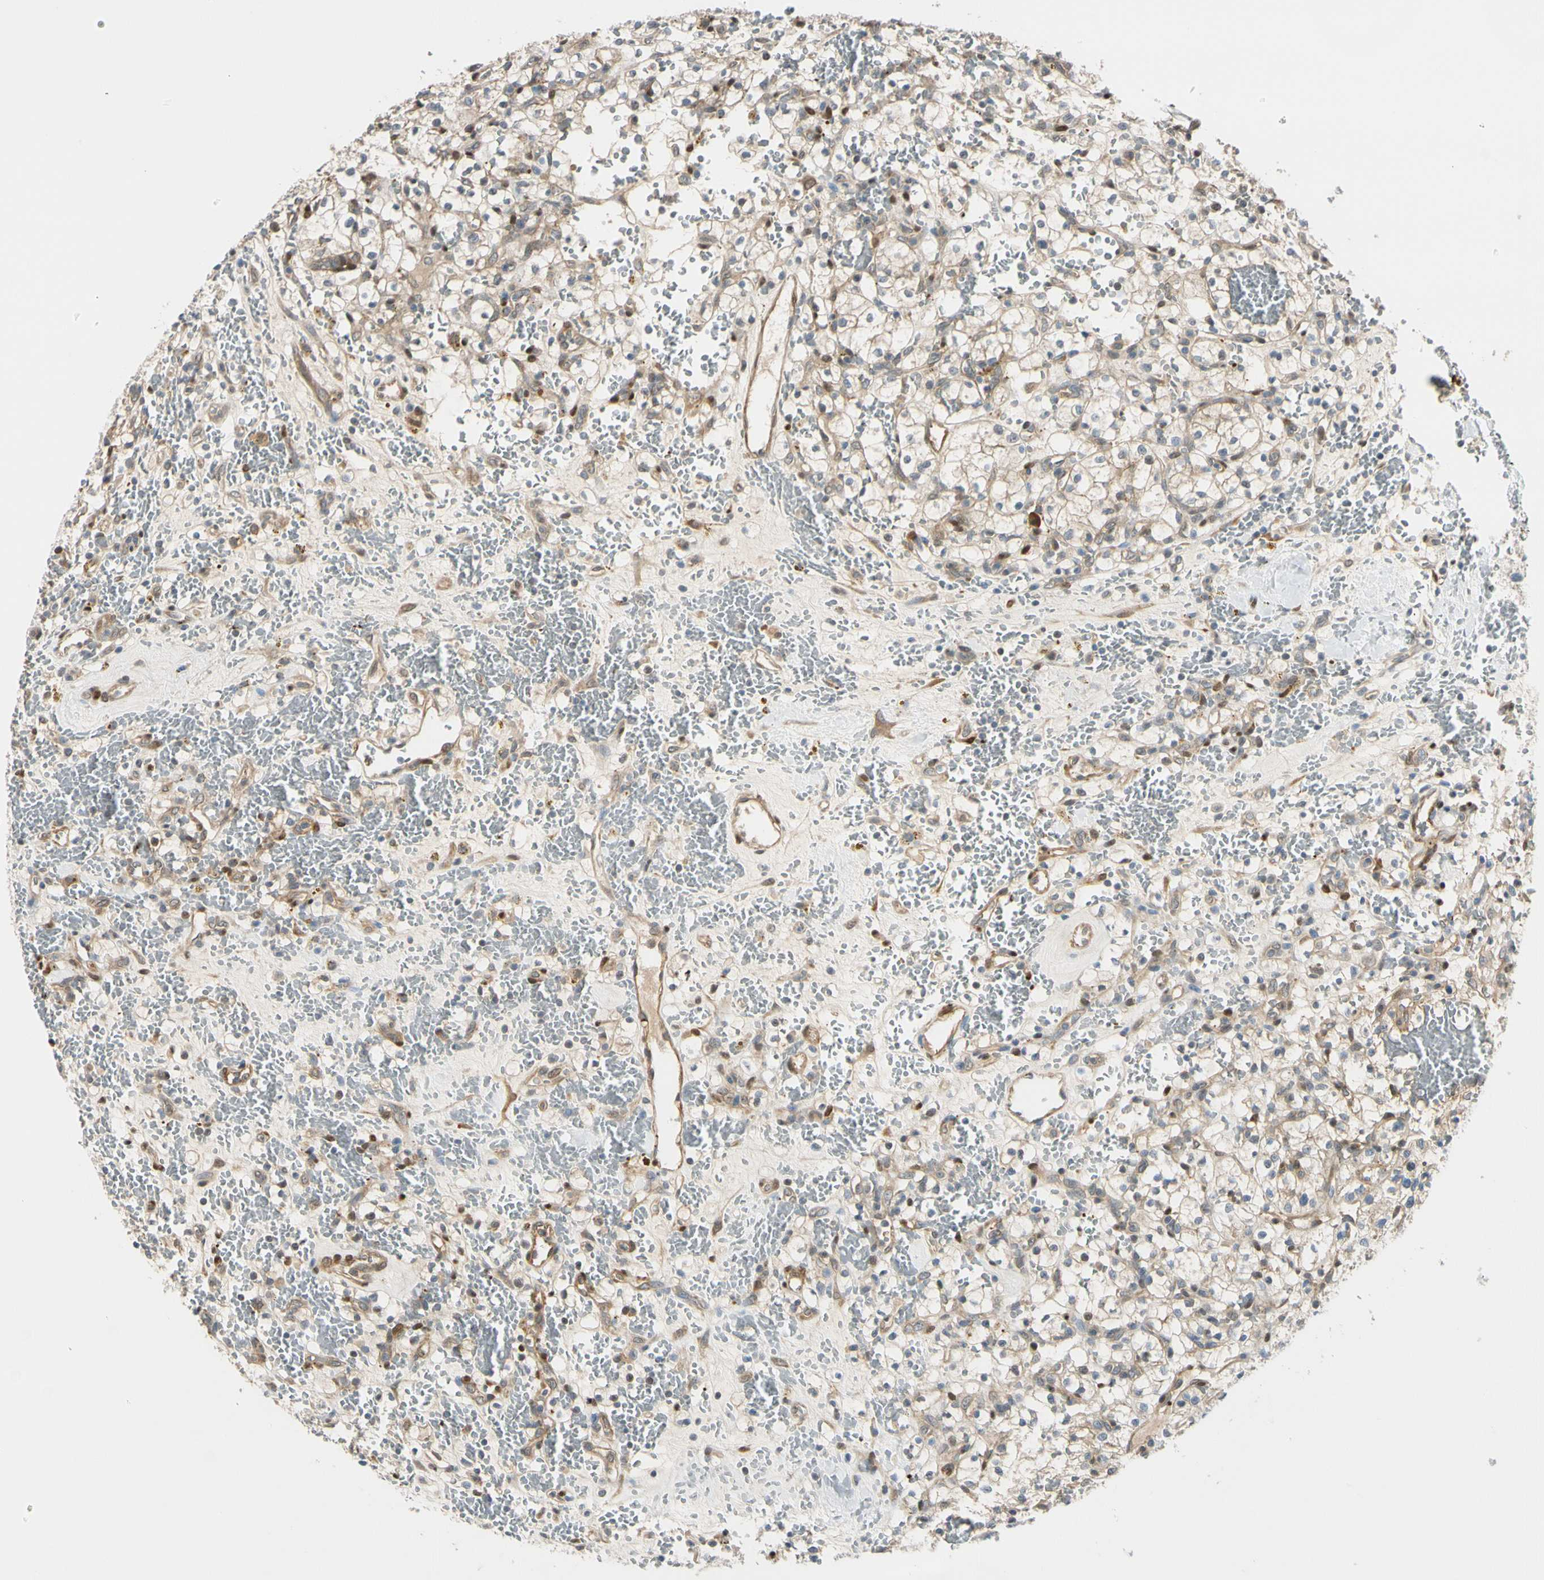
{"staining": {"intensity": "weak", "quantity": ">75%", "location": "cytoplasmic/membranous"}, "tissue": "renal cancer", "cell_type": "Tumor cells", "image_type": "cancer", "snomed": [{"axis": "morphology", "description": "Adenocarcinoma, NOS"}, {"axis": "topography", "description": "Kidney"}], "caption": "Immunohistochemical staining of human adenocarcinoma (renal) exhibits weak cytoplasmic/membranous protein positivity in about >75% of tumor cells.", "gene": "RASGRF1", "patient": {"sex": "female", "age": 60}}